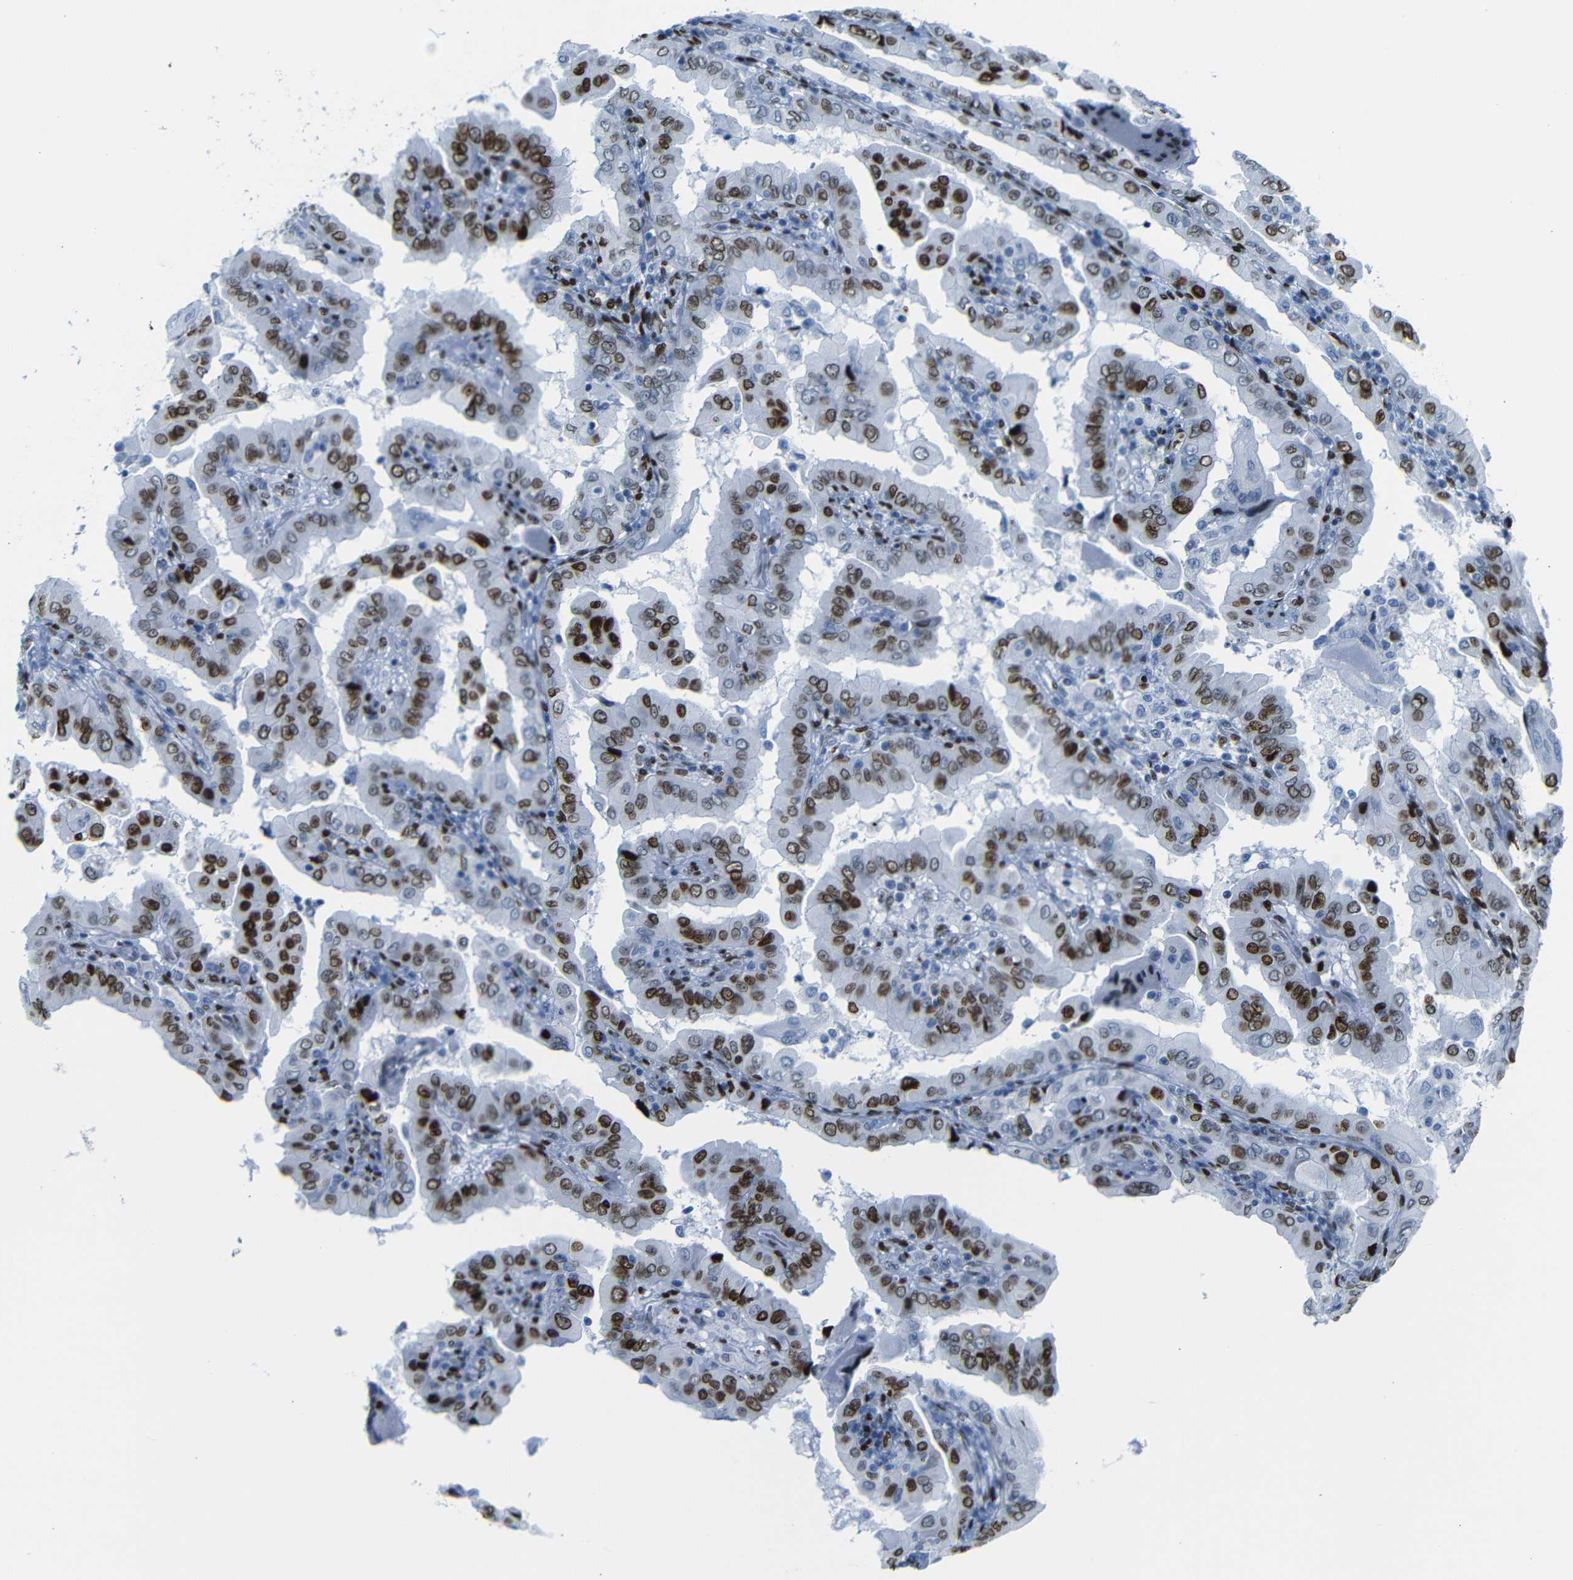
{"staining": {"intensity": "strong", "quantity": ">75%", "location": "nuclear"}, "tissue": "thyroid cancer", "cell_type": "Tumor cells", "image_type": "cancer", "snomed": [{"axis": "morphology", "description": "Papillary adenocarcinoma, NOS"}, {"axis": "topography", "description": "Thyroid gland"}], "caption": "Thyroid cancer stained with DAB (3,3'-diaminobenzidine) immunohistochemistry reveals high levels of strong nuclear expression in approximately >75% of tumor cells.", "gene": "NPIPB15", "patient": {"sex": "male", "age": 33}}